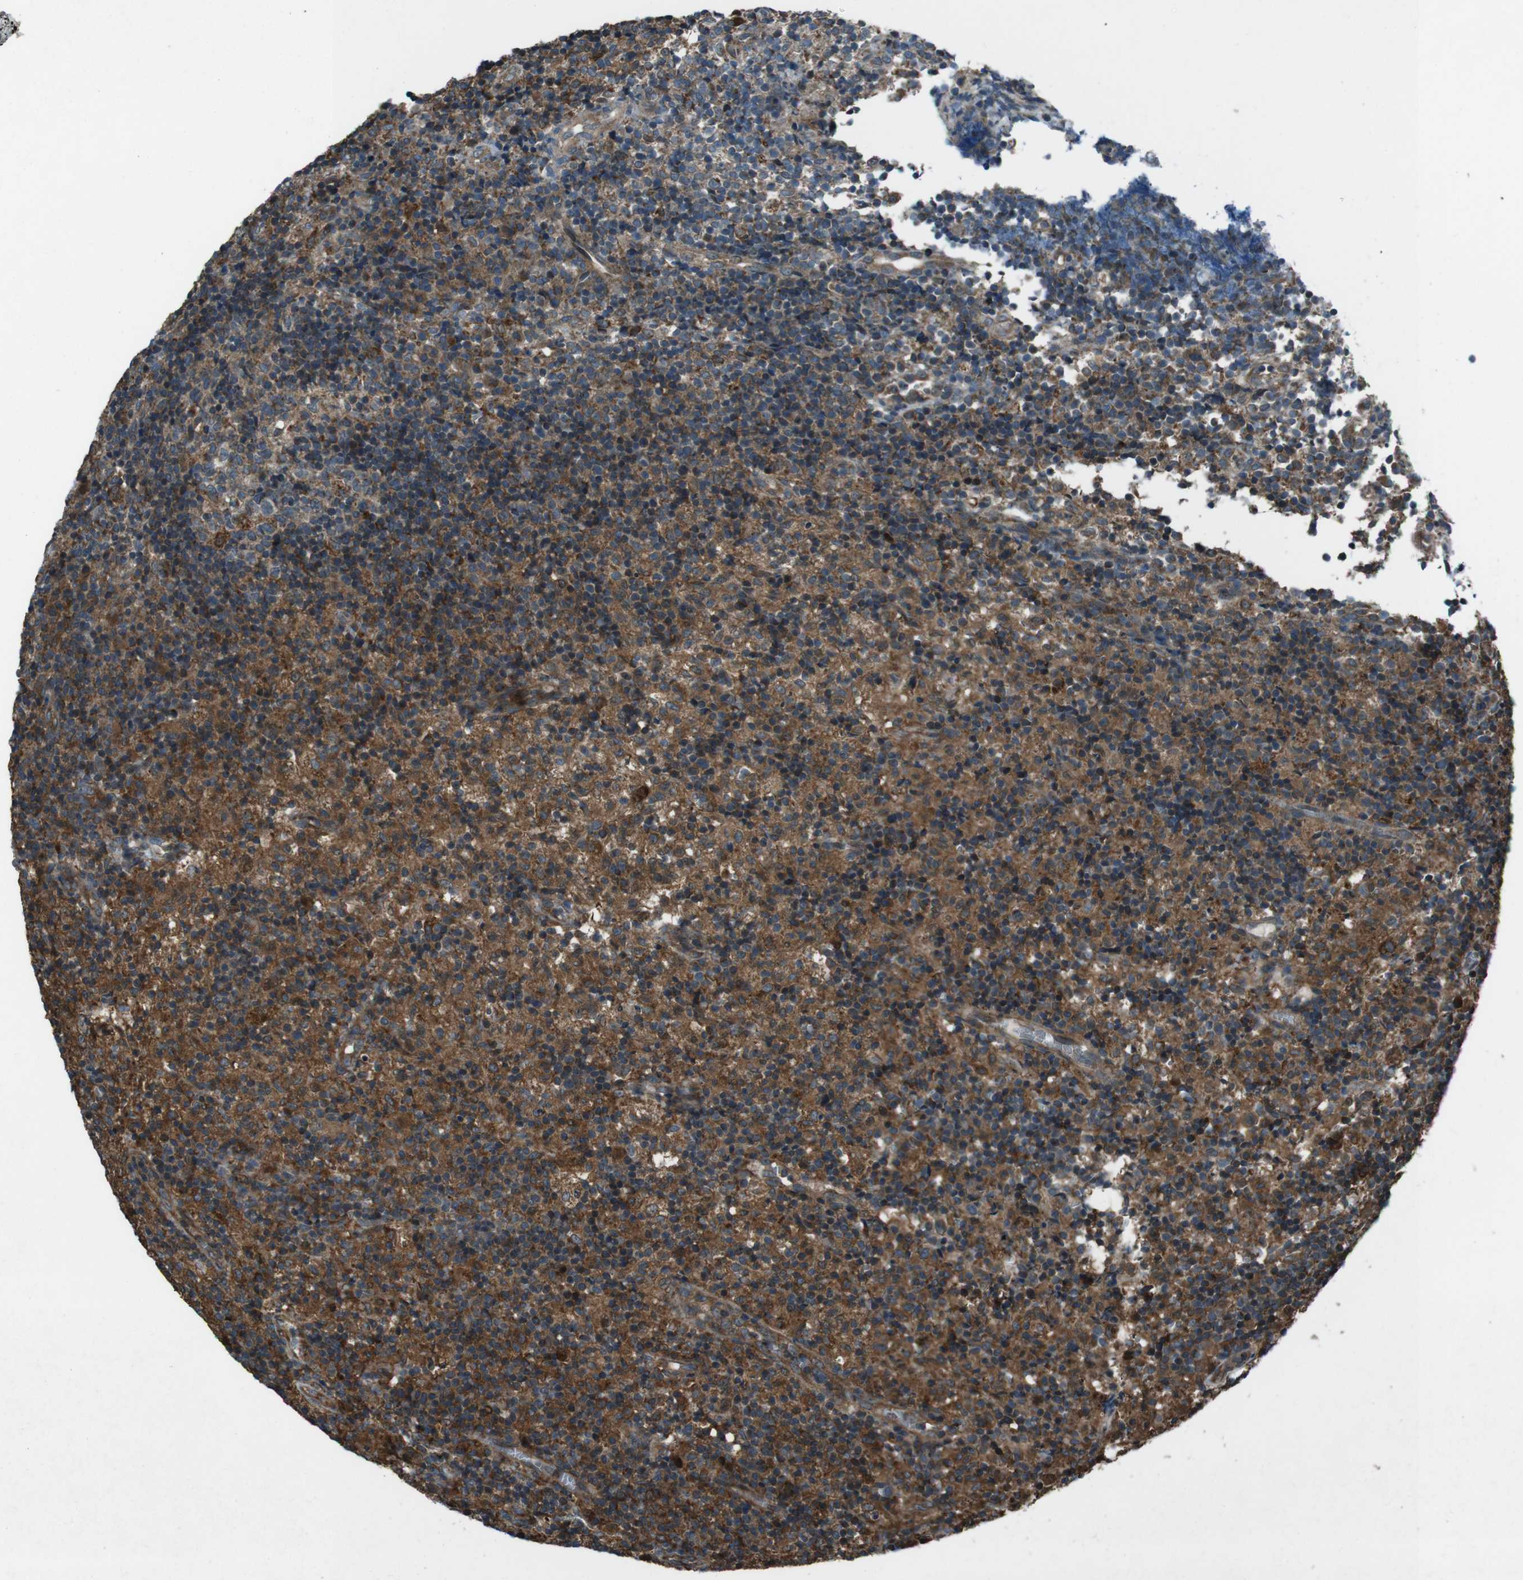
{"staining": {"intensity": "moderate", "quantity": ">75%", "location": "cytoplasmic/membranous"}, "tissue": "lymph node", "cell_type": "Non-germinal center cells", "image_type": "normal", "snomed": [{"axis": "morphology", "description": "Normal tissue, NOS"}, {"axis": "morphology", "description": "Inflammation, NOS"}, {"axis": "topography", "description": "Lymph node"}], "caption": "Immunohistochemistry (IHC) of benign lymph node demonstrates medium levels of moderate cytoplasmic/membranous staining in approximately >75% of non-germinal center cells.", "gene": "SLC27A4", "patient": {"sex": "male", "age": 55}}